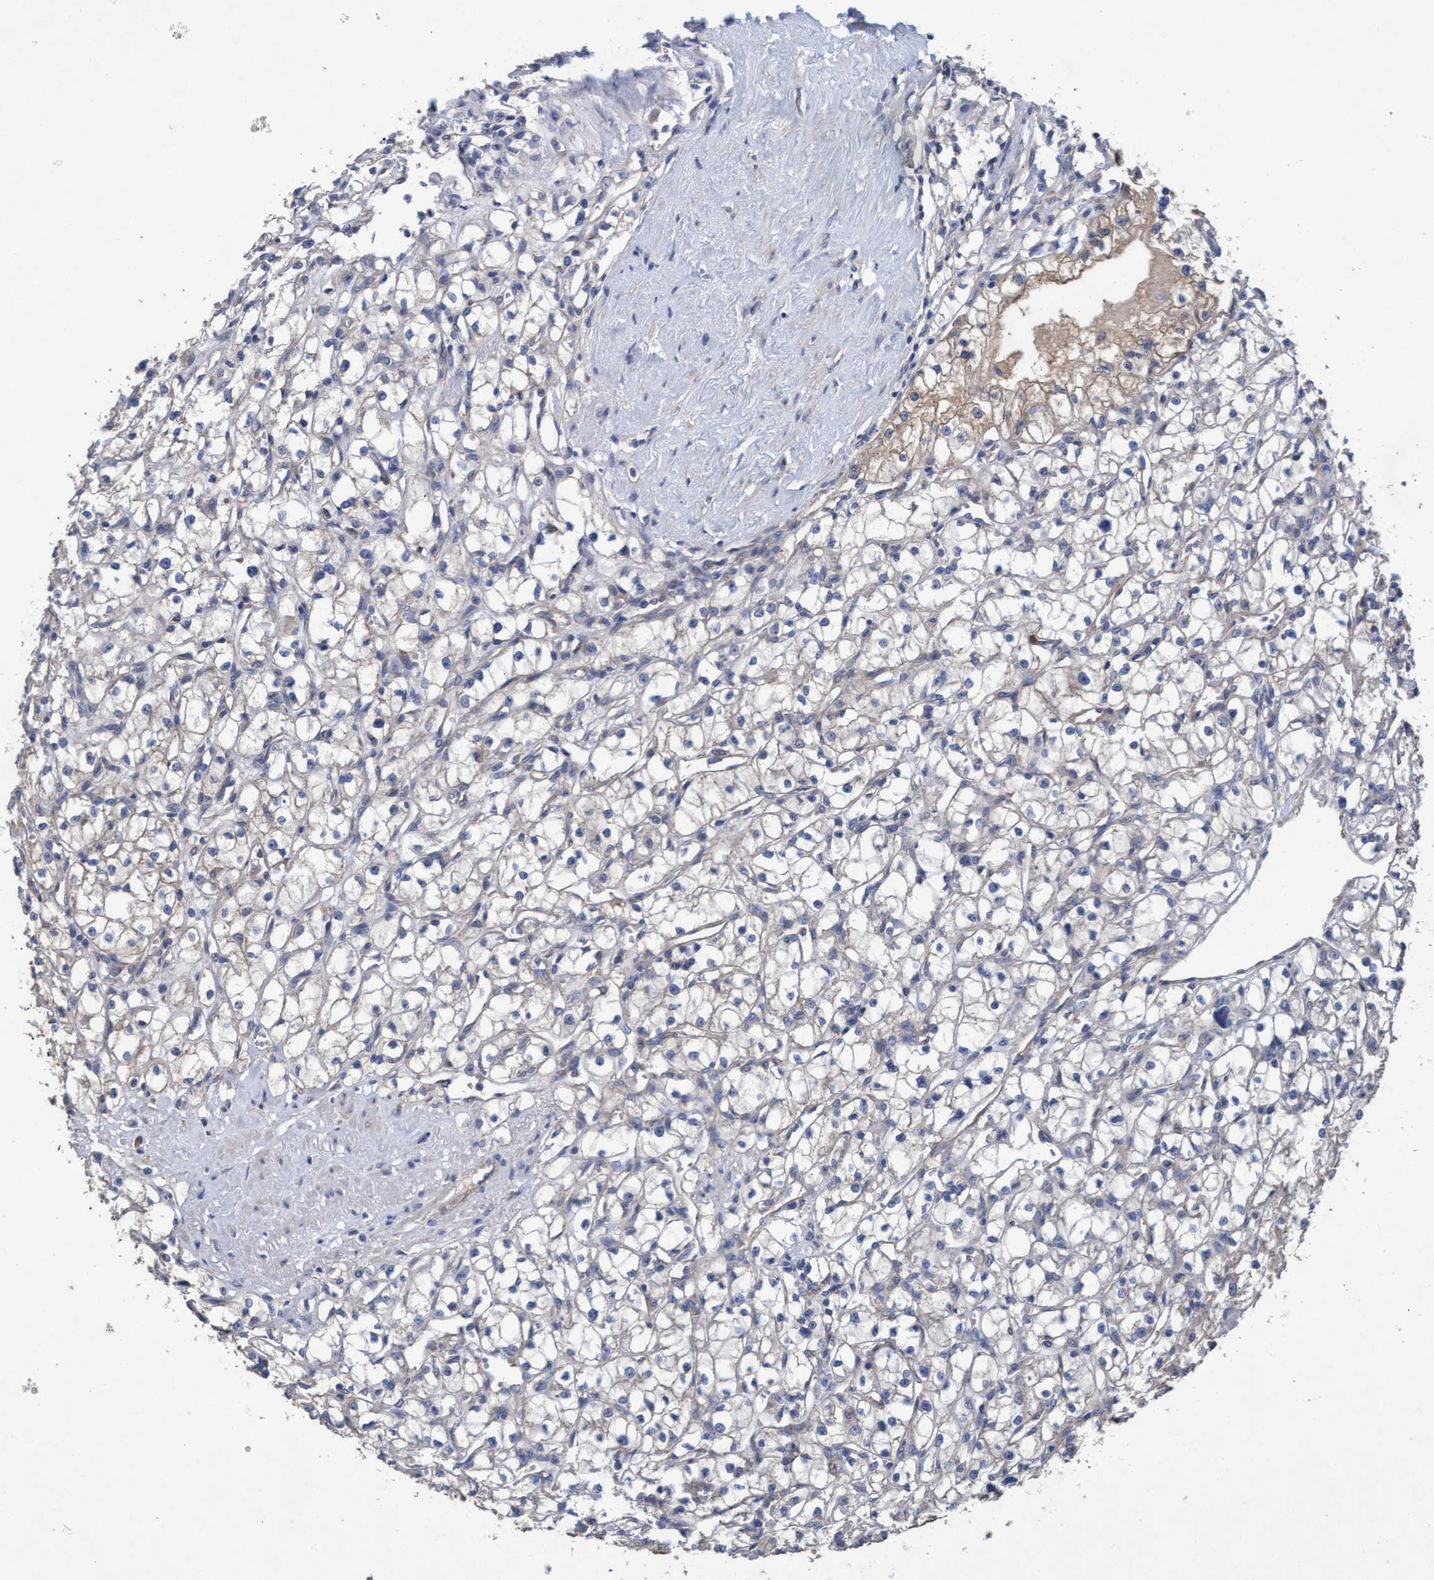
{"staining": {"intensity": "negative", "quantity": "none", "location": "none"}, "tissue": "renal cancer", "cell_type": "Tumor cells", "image_type": "cancer", "snomed": [{"axis": "morphology", "description": "Adenocarcinoma, NOS"}, {"axis": "topography", "description": "Kidney"}], "caption": "Renal cancer (adenocarcinoma) was stained to show a protein in brown. There is no significant expression in tumor cells.", "gene": "MRPL38", "patient": {"sex": "male", "age": 56}}